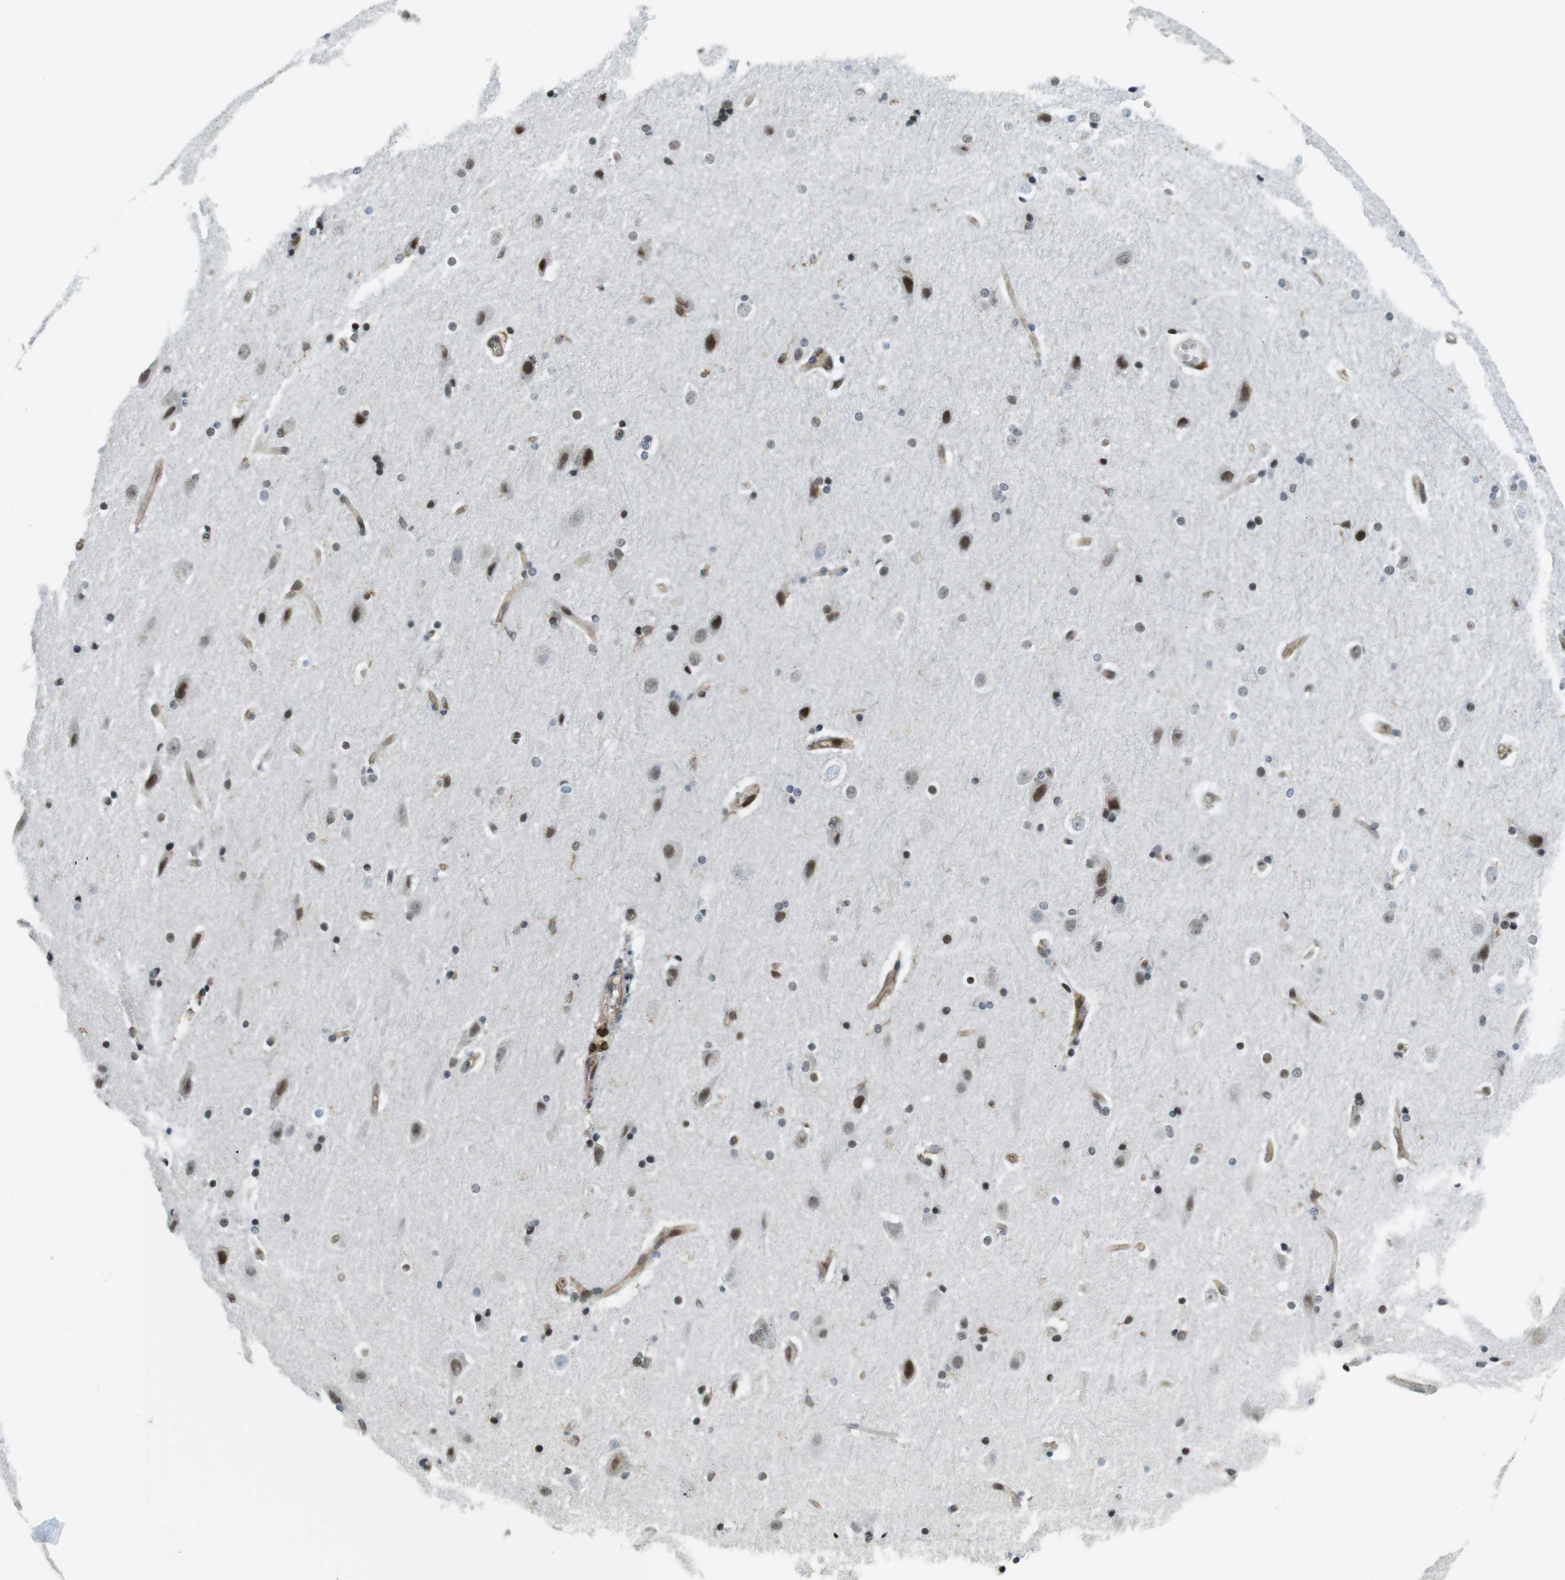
{"staining": {"intensity": "moderate", "quantity": "<25%", "location": "nuclear"}, "tissue": "hippocampus", "cell_type": "Glial cells", "image_type": "normal", "snomed": [{"axis": "morphology", "description": "Normal tissue, NOS"}, {"axis": "topography", "description": "Hippocampus"}], "caption": "Moderate nuclear protein positivity is present in about <25% of glial cells in hippocampus. (IHC, brightfield microscopy, high magnification).", "gene": "STK10", "patient": {"sex": "female", "age": 19}}